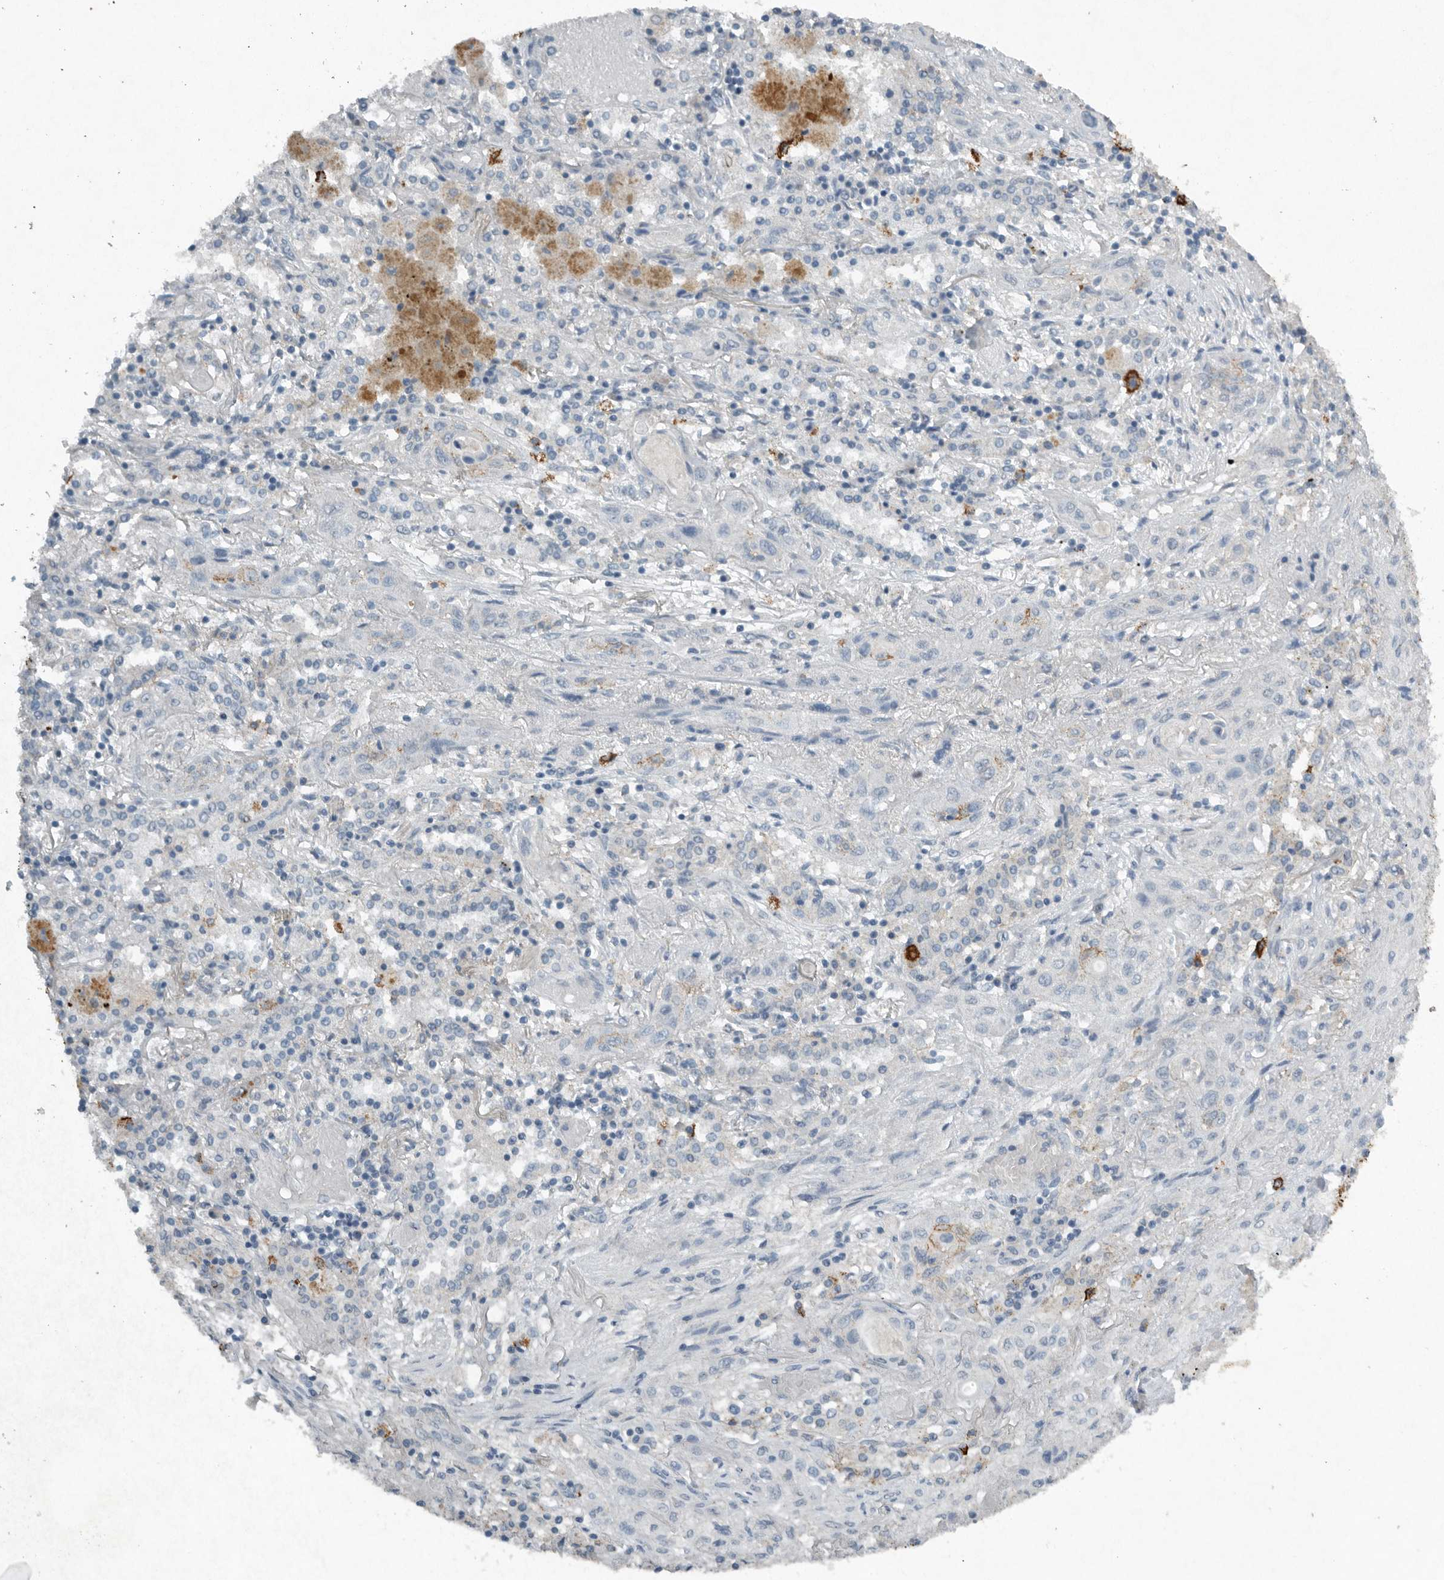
{"staining": {"intensity": "negative", "quantity": "none", "location": "none"}, "tissue": "lung cancer", "cell_type": "Tumor cells", "image_type": "cancer", "snomed": [{"axis": "morphology", "description": "Squamous cell carcinoma, NOS"}, {"axis": "topography", "description": "Lung"}], "caption": "An image of squamous cell carcinoma (lung) stained for a protein displays no brown staining in tumor cells. (IHC, brightfield microscopy, high magnification).", "gene": "IL20", "patient": {"sex": "female", "age": 47}}